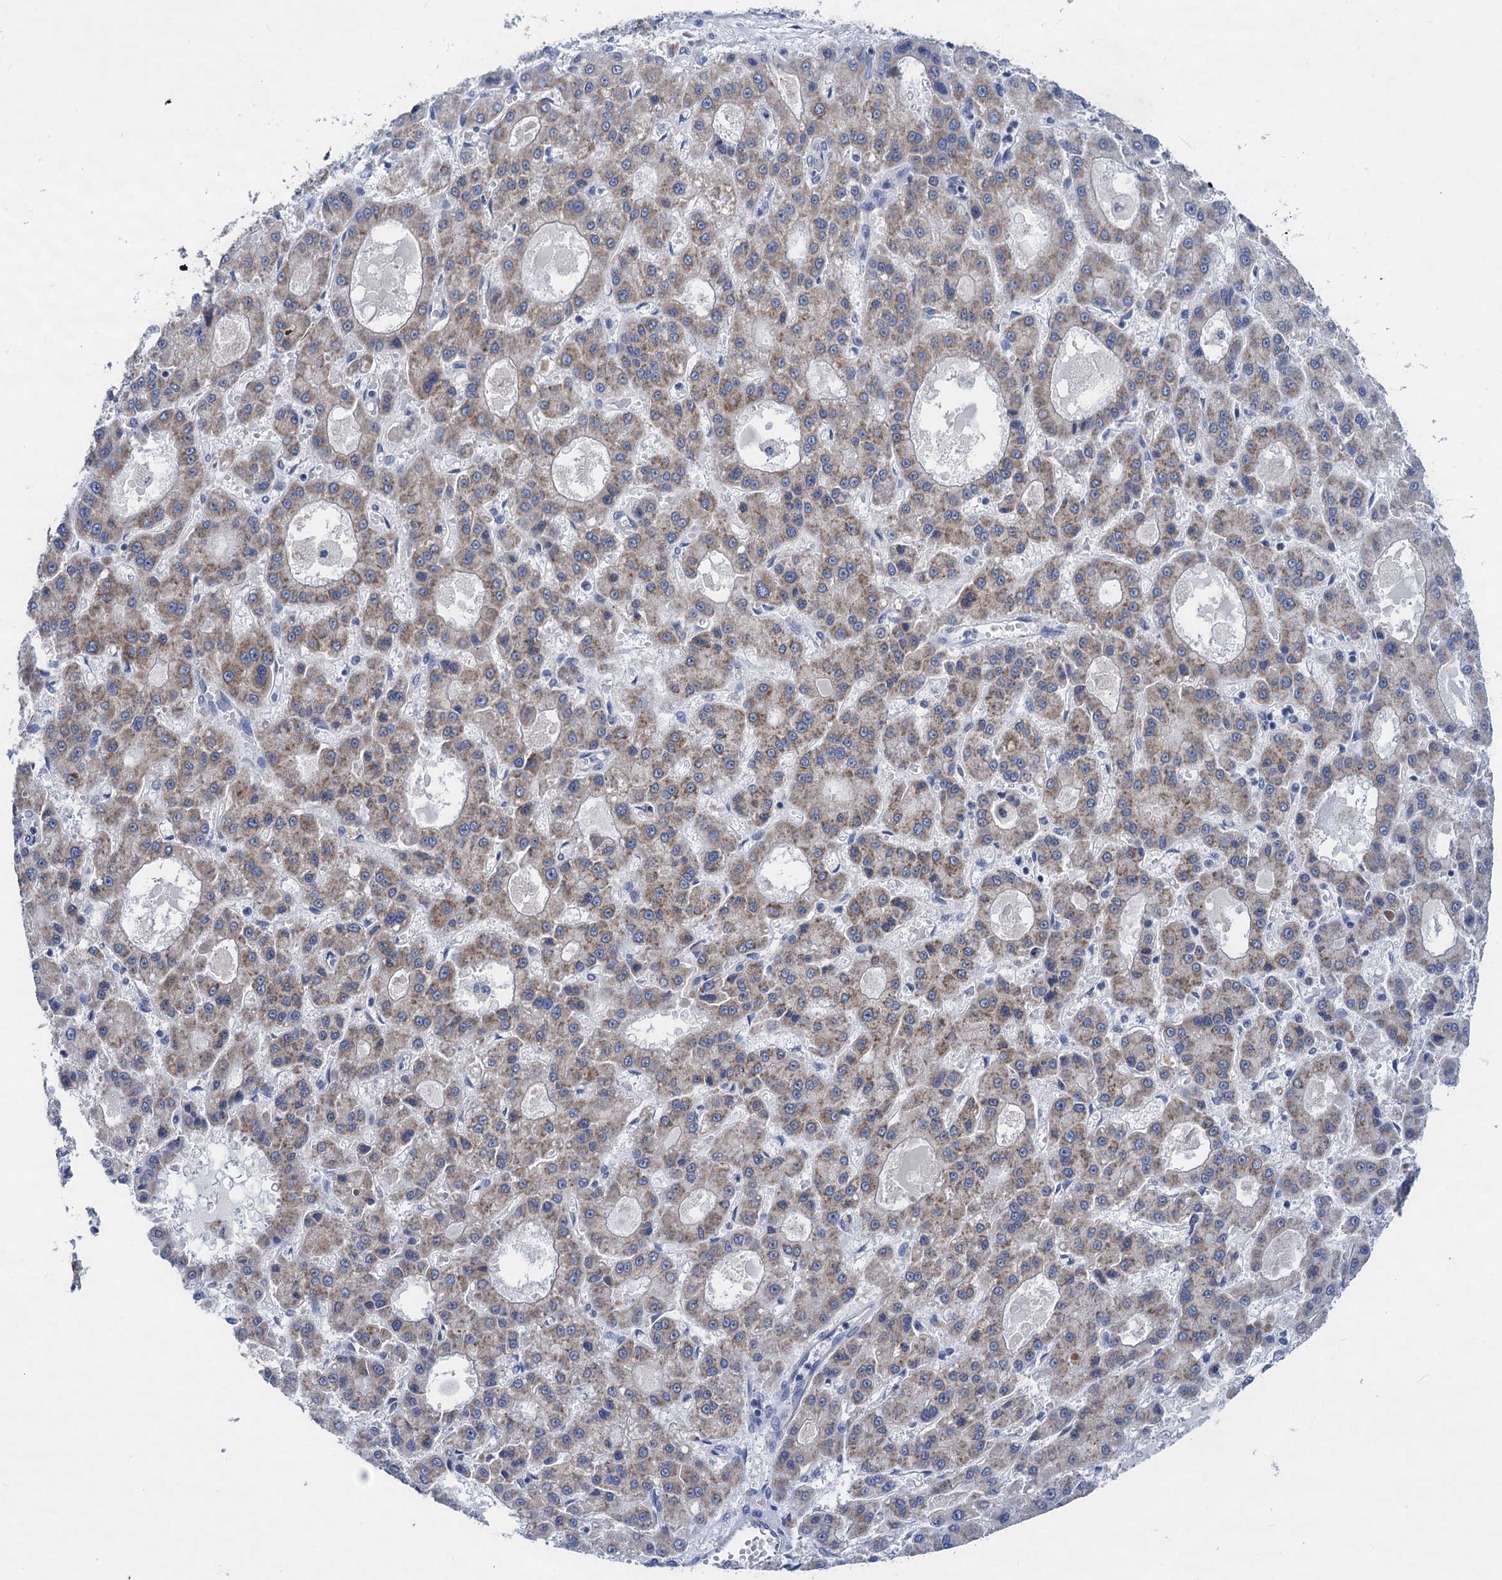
{"staining": {"intensity": "weak", "quantity": ">75%", "location": "cytoplasmic/membranous"}, "tissue": "liver cancer", "cell_type": "Tumor cells", "image_type": "cancer", "snomed": [{"axis": "morphology", "description": "Carcinoma, Hepatocellular, NOS"}, {"axis": "topography", "description": "Liver"}], "caption": "This micrograph reveals immunohistochemistry staining of human liver cancer (hepatocellular carcinoma), with low weak cytoplasmic/membranous positivity in about >75% of tumor cells.", "gene": "ZNRD2", "patient": {"sex": "male", "age": 70}}